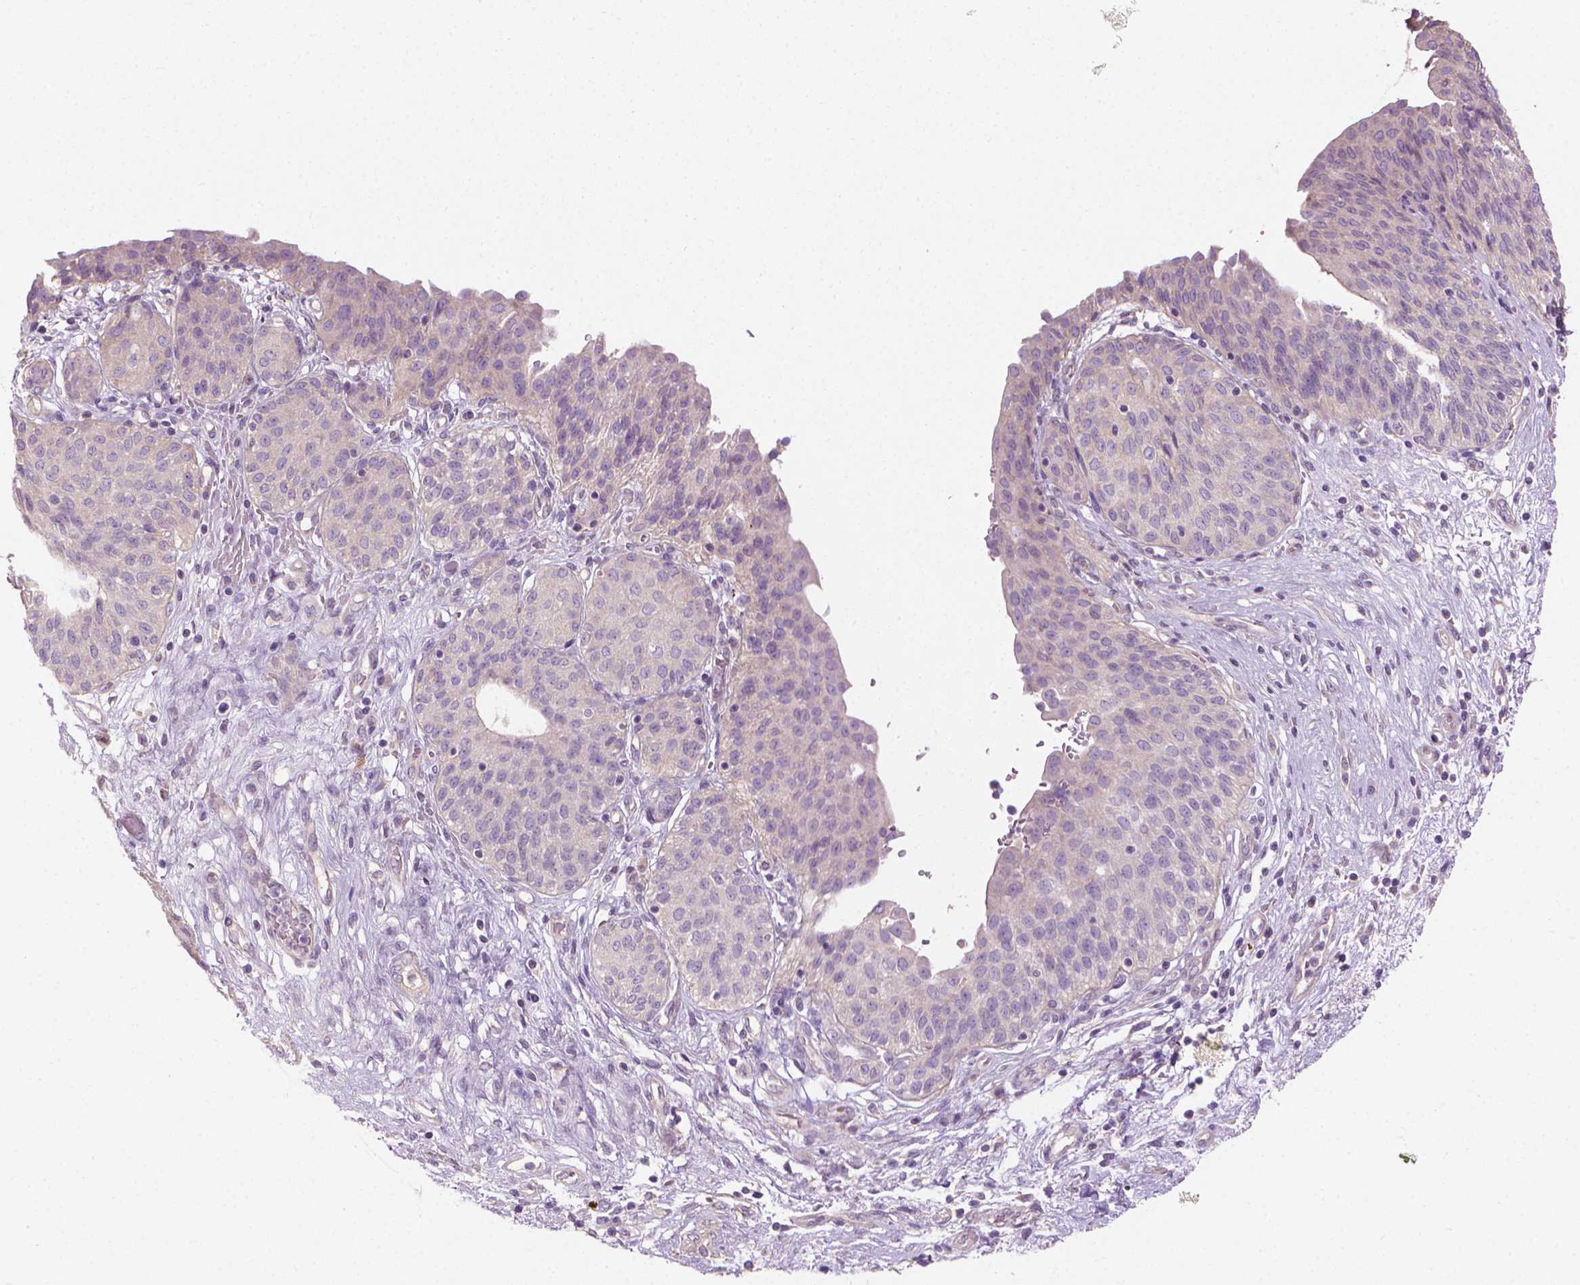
{"staining": {"intensity": "negative", "quantity": "none", "location": "none"}, "tissue": "urinary bladder", "cell_type": "Urothelial cells", "image_type": "normal", "snomed": [{"axis": "morphology", "description": "Normal tissue, NOS"}, {"axis": "topography", "description": "Urinary bladder"}], "caption": "A high-resolution photomicrograph shows IHC staining of unremarkable urinary bladder, which displays no significant expression in urothelial cells. The staining was performed using DAB to visualize the protein expression in brown, while the nuclei were stained in blue with hematoxylin (Magnification: 20x).", "gene": "RIIAD1", "patient": {"sex": "male", "age": 68}}